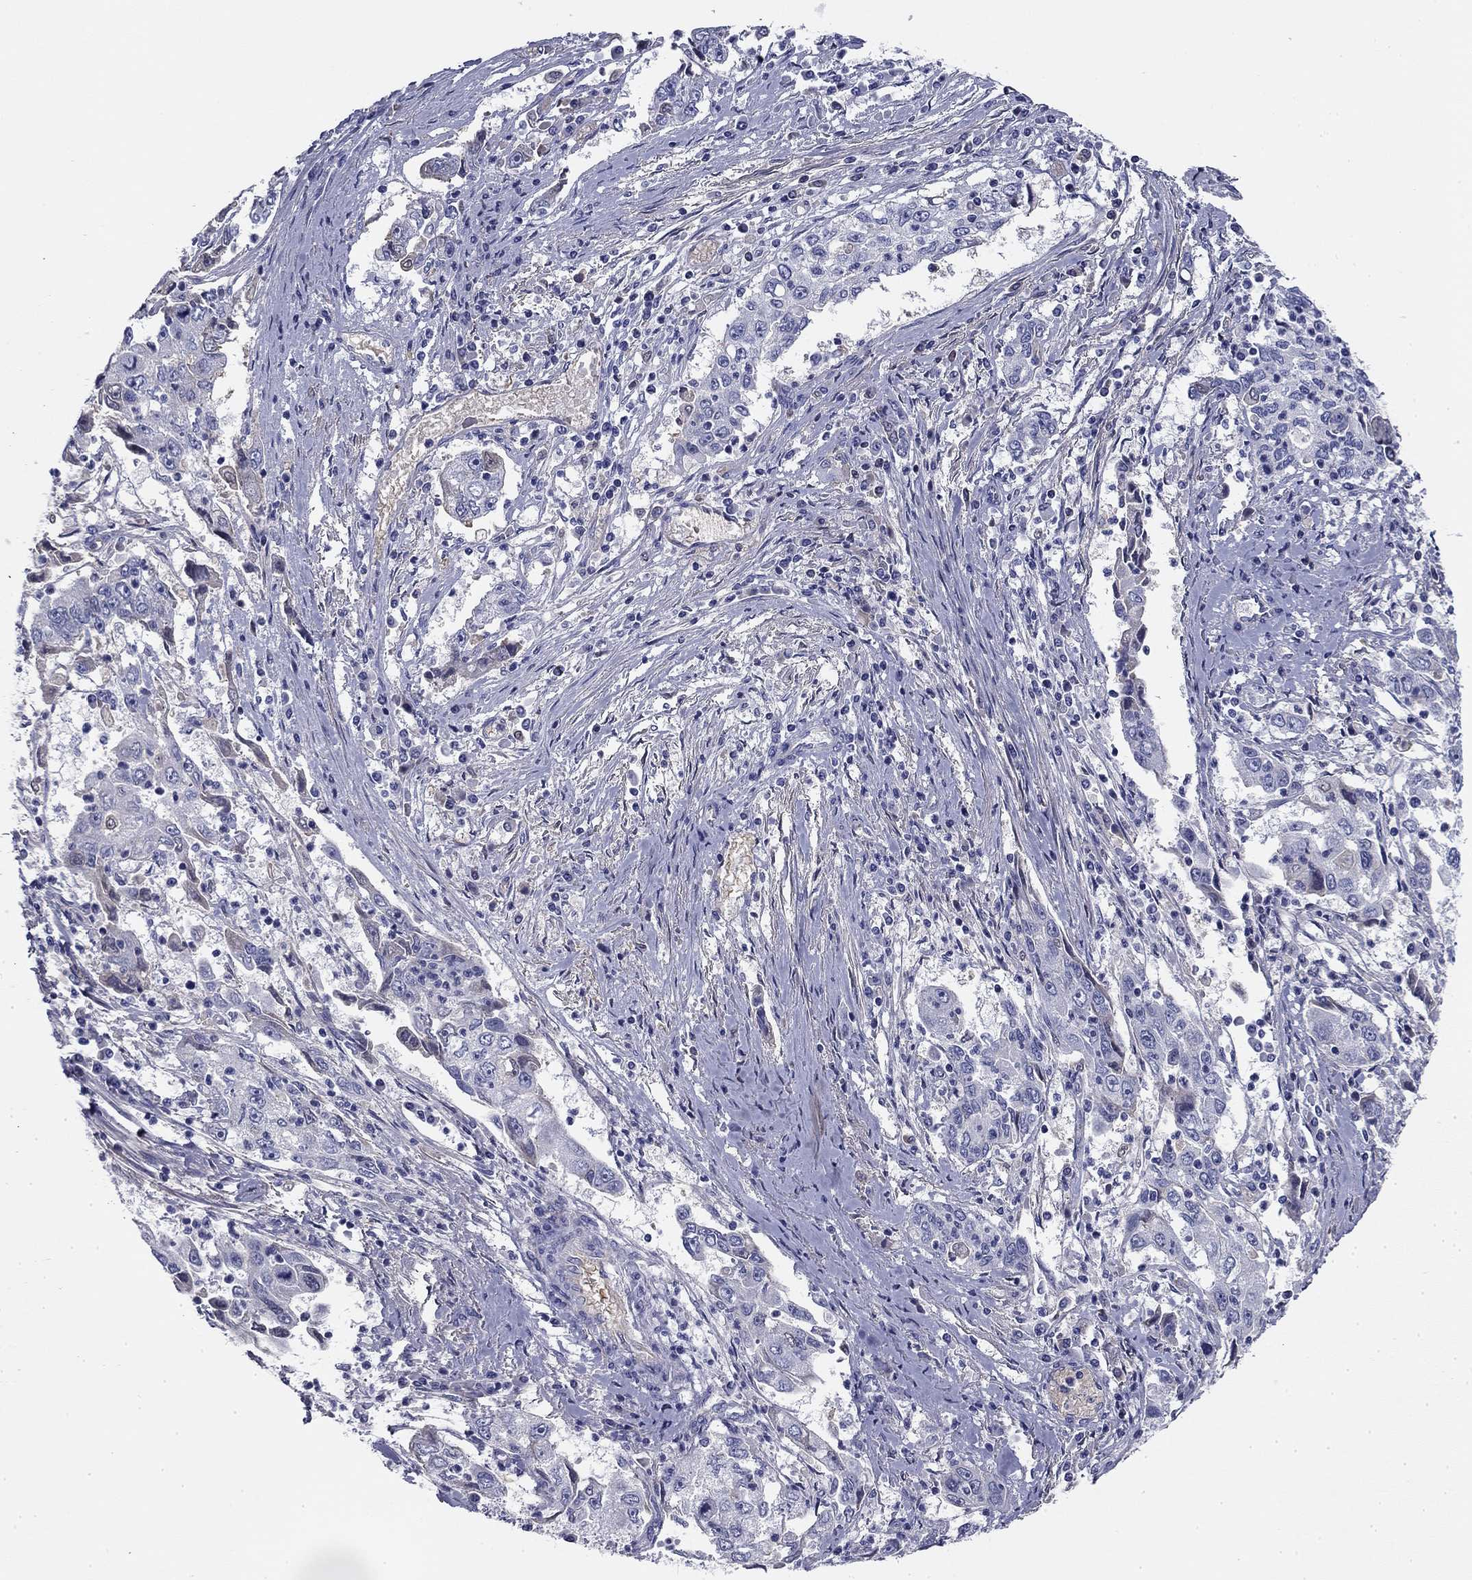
{"staining": {"intensity": "negative", "quantity": "none", "location": "none"}, "tissue": "cervical cancer", "cell_type": "Tumor cells", "image_type": "cancer", "snomed": [{"axis": "morphology", "description": "Squamous cell carcinoma, NOS"}, {"axis": "topography", "description": "Cervix"}], "caption": "This photomicrograph is of squamous cell carcinoma (cervical) stained with immunohistochemistry (IHC) to label a protein in brown with the nuclei are counter-stained blue. There is no staining in tumor cells.", "gene": "CPLX4", "patient": {"sex": "female", "age": 36}}